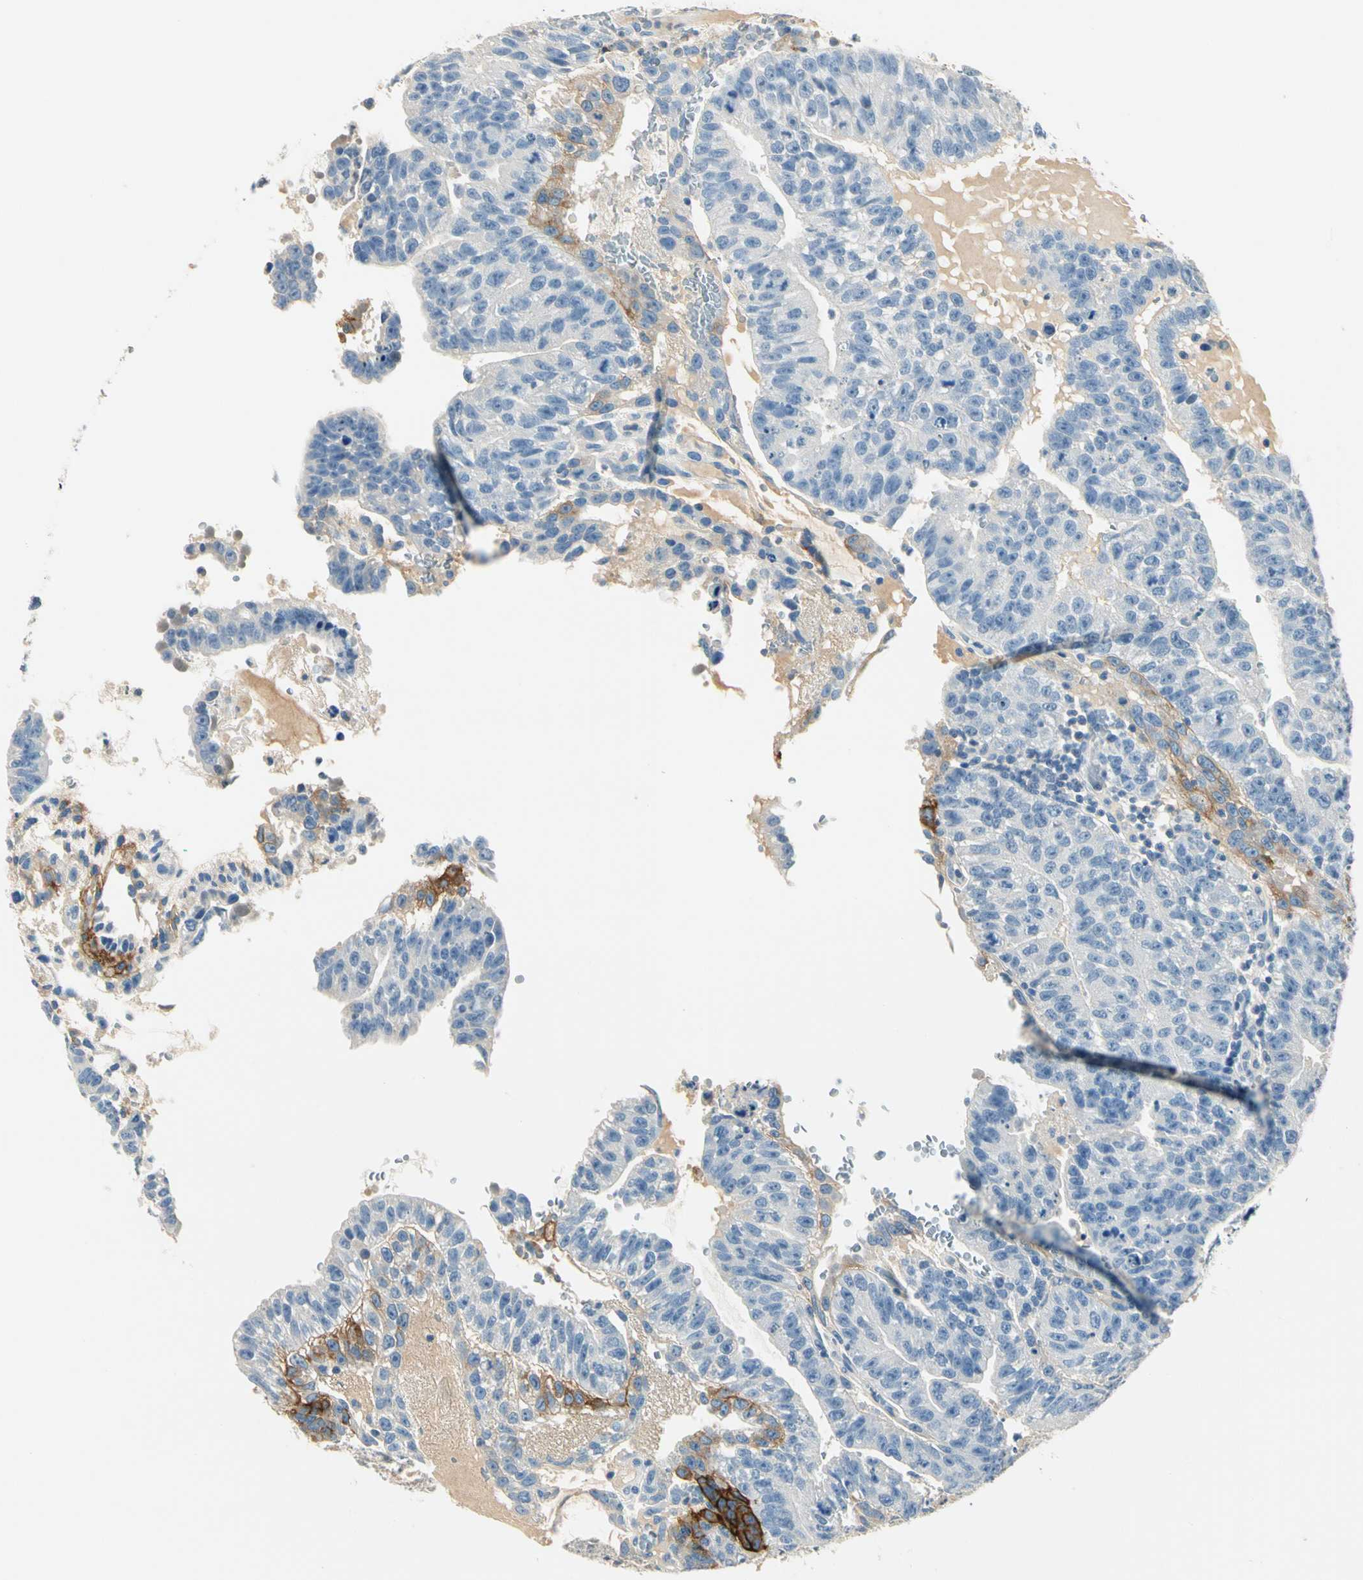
{"staining": {"intensity": "negative", "quantity": "none", "location": "none"}, "tissue": "testis cancer", "cell_type": "Tumor cells", "image_type": "cancer", "snomed": [{"axis": "morphology", "description": "Seminoma, NOS"}, {"axis": "morphology", "description": "Carcinoma, Embryonal, NOS"}, {"axis": "topography", "description": "Testis"}], "caption": "IHC of testis cancer demonstrates no positivity in tumor cells.", "gene": "TGFBR3", "patient": {"sex": "male", "age": 52}}